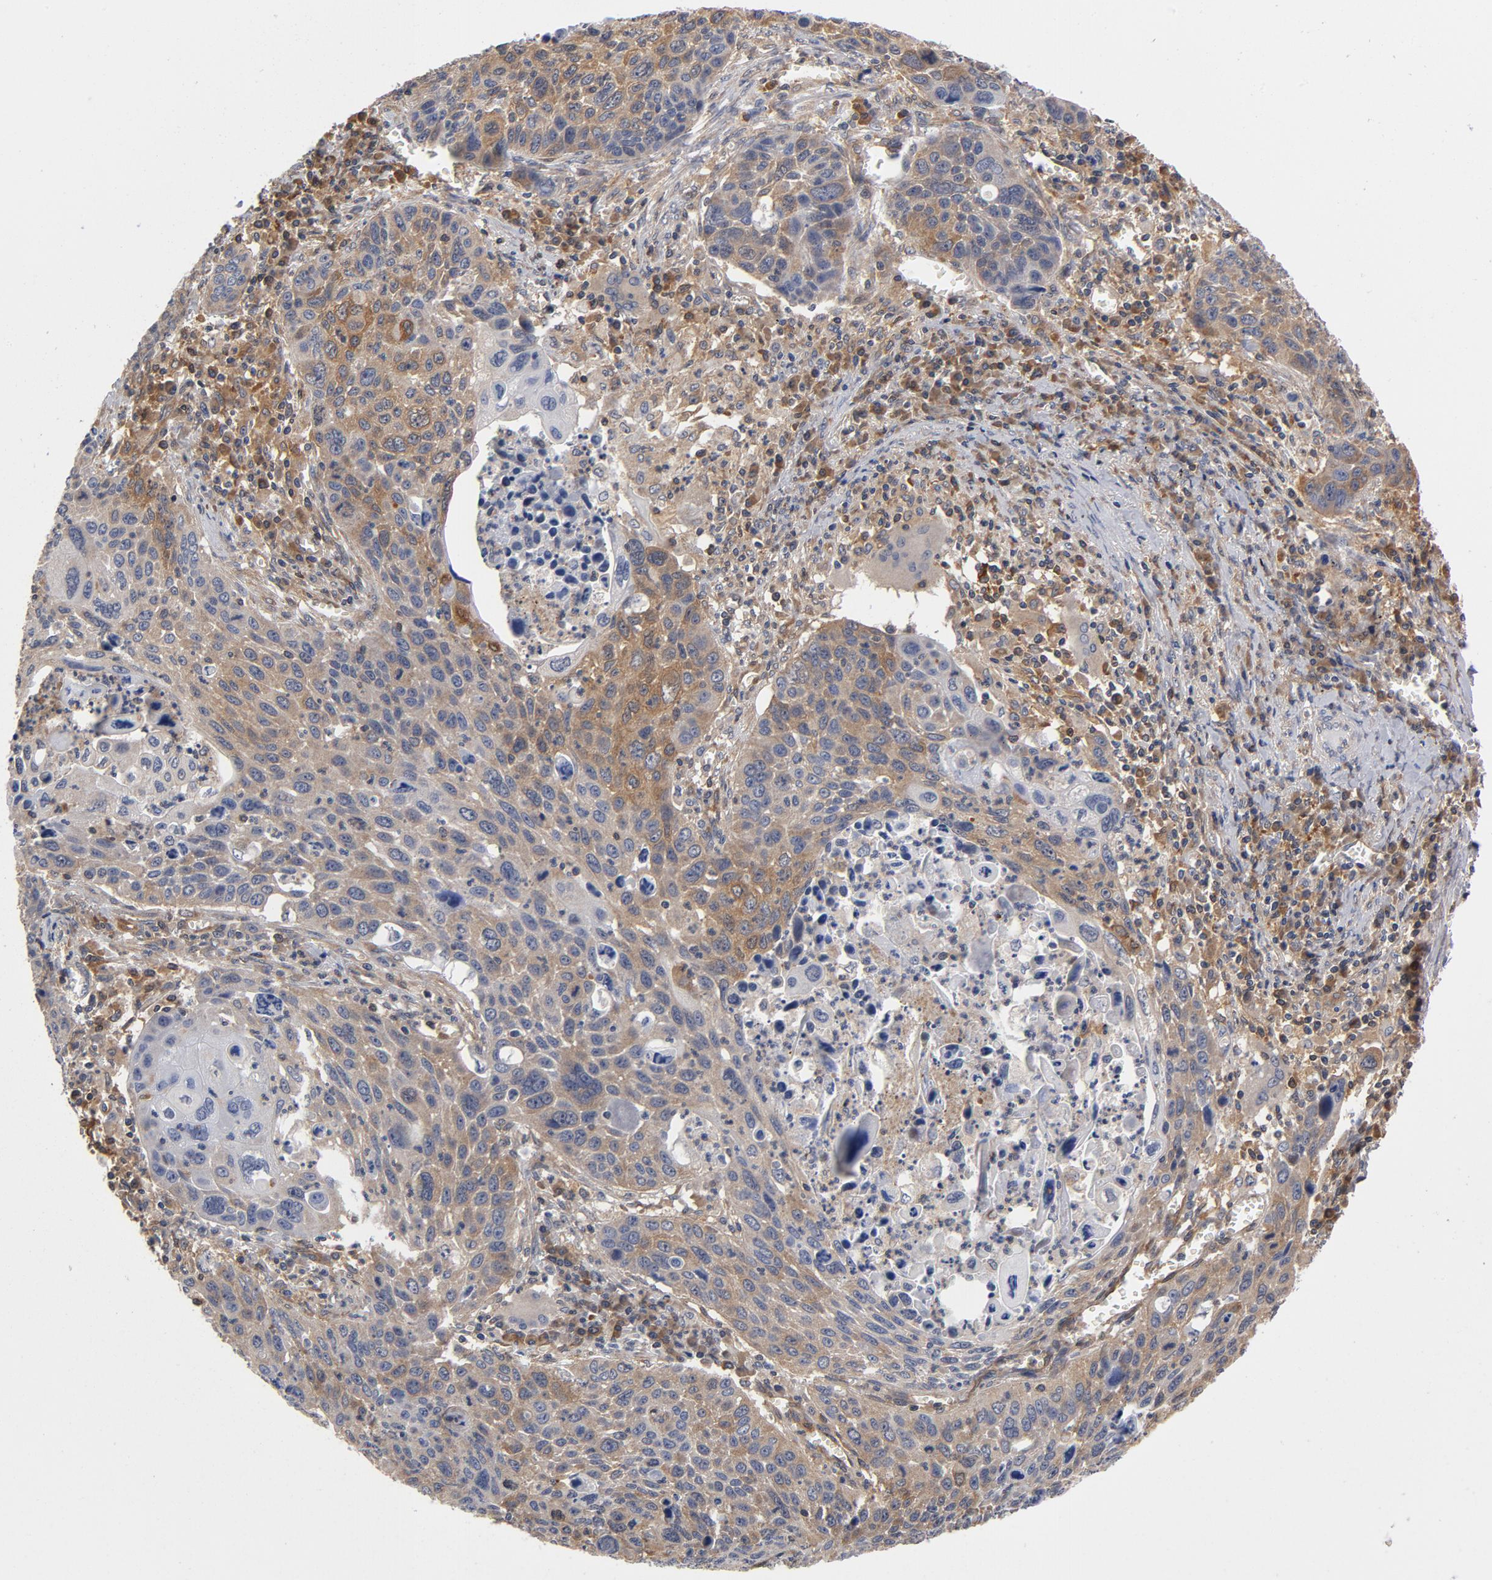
{"staining": {"intensity": "weak", "quantity": "<25%", "location": "cytoplasmic/membranous"}, "tissue": "lung cancer", "cell_type": "Tumor cells", "image_type": "cancer", "snomed": [{"axis": "morphology", "description": "Squamous cell carcinoma, NOS"}, {"axis": "topography", "description": "Lung"}], "caption": "IHC of human squamous cell carcinoma (lung) displays no staining in tumor cells.", "gene": "ASMTL", "patient": {"sex": "male", "age": 68}}